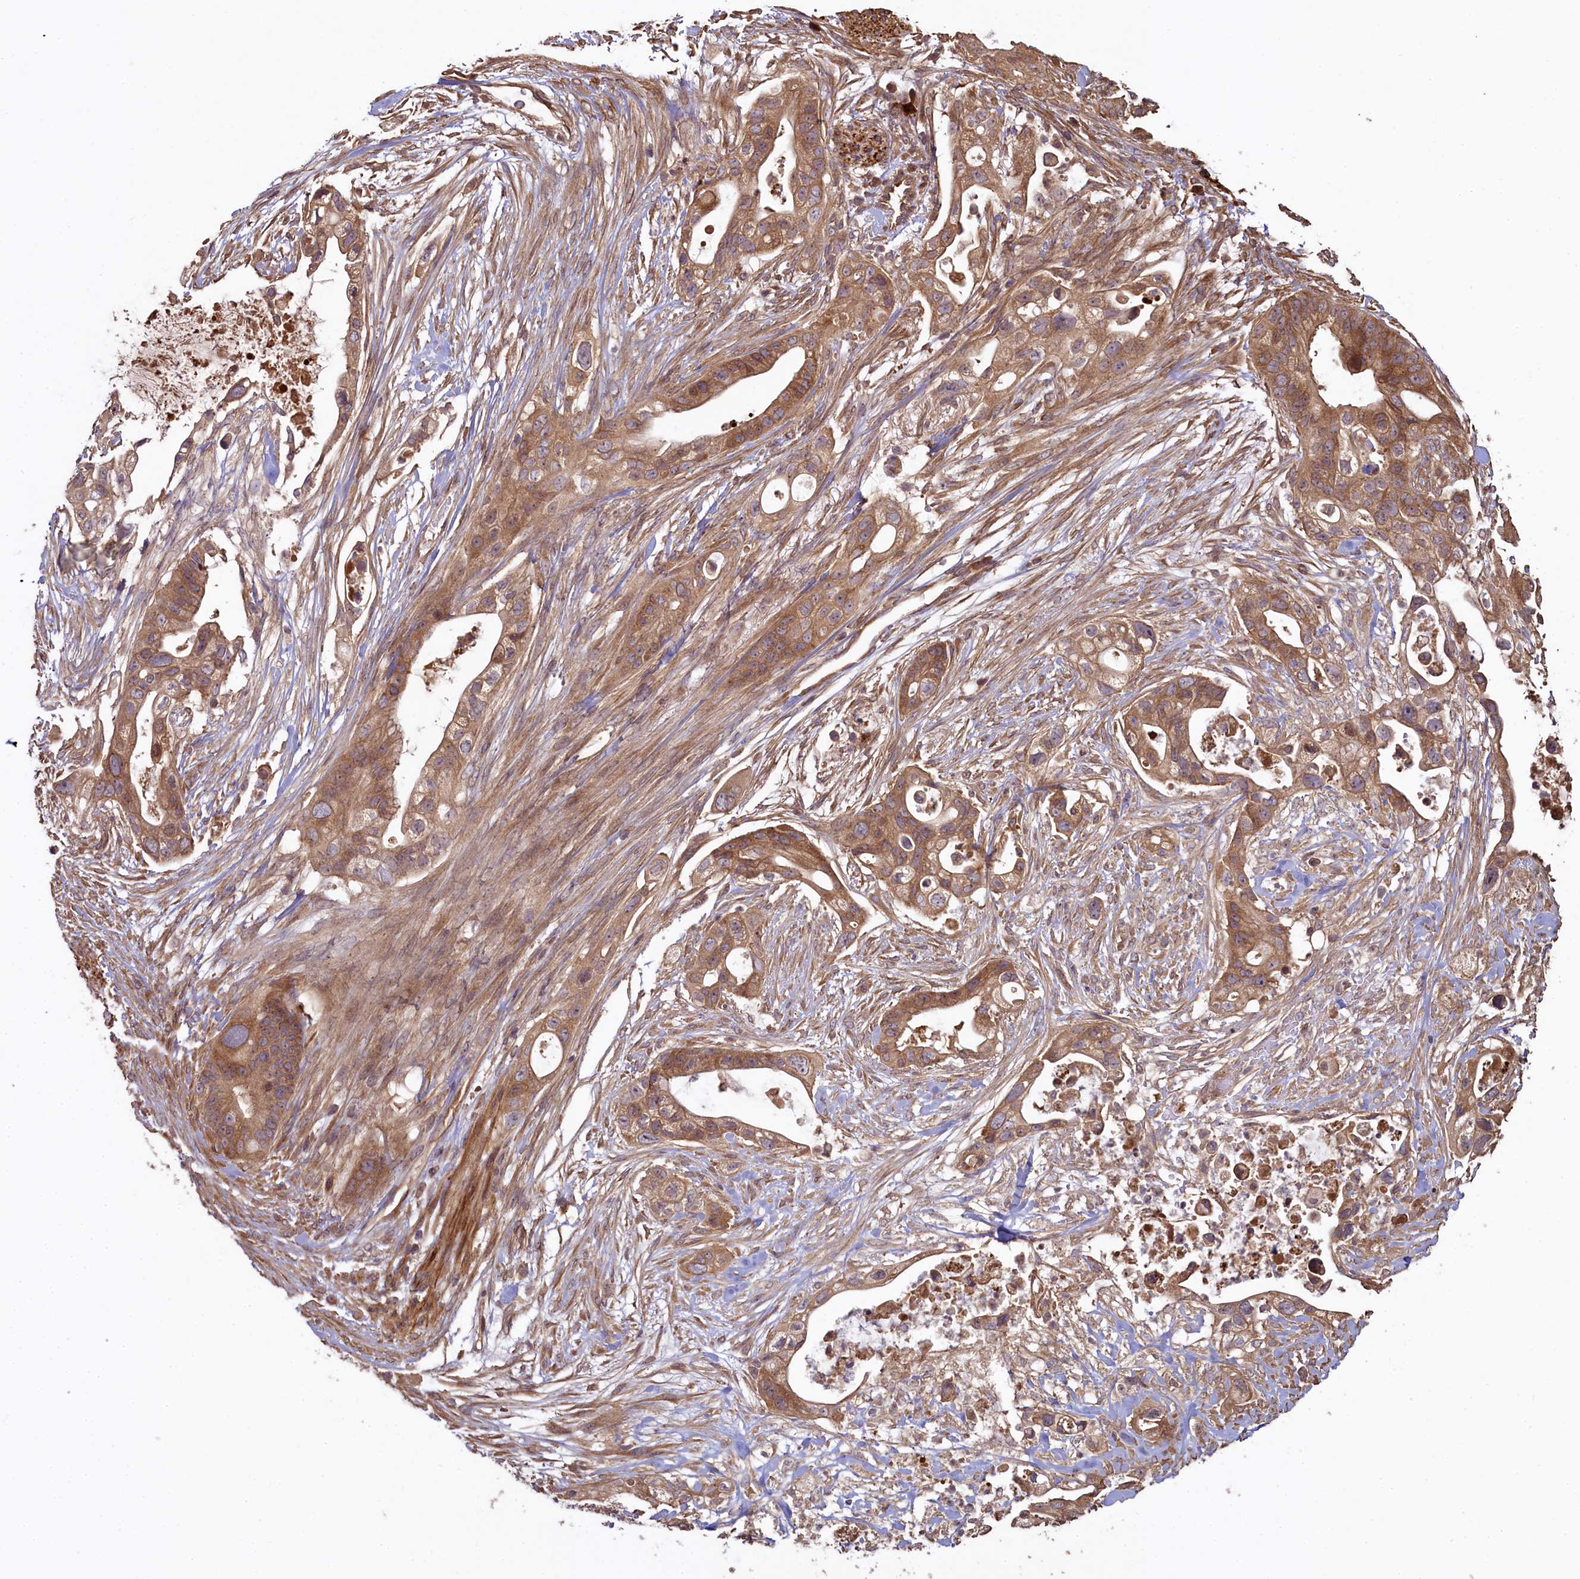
{"staining": {"intensity": "moderate", "quantity": ">75%", "location": "cytoplasmic/membranous"}, "tissue": "pancreatic cancer", "cell_type": "Tumor cells", "image_type": "cancer", "snomed": [{"axis": "morphology", "description": "Adenocarcinoma, NOS"}, {"axis": "topography", "description": "Pancreas"}], "caption": "Adenocarcinoma (pancreatic) stained with DAB (3,3'-diaminobenzidine) immunohistochemistry demonstrates medium levels of moderate cytoplasmic/membranous expression in approximately >75% of tumor cells.", "gene": "NUDT6", "patient": {"sex": "male", "age": 53}}